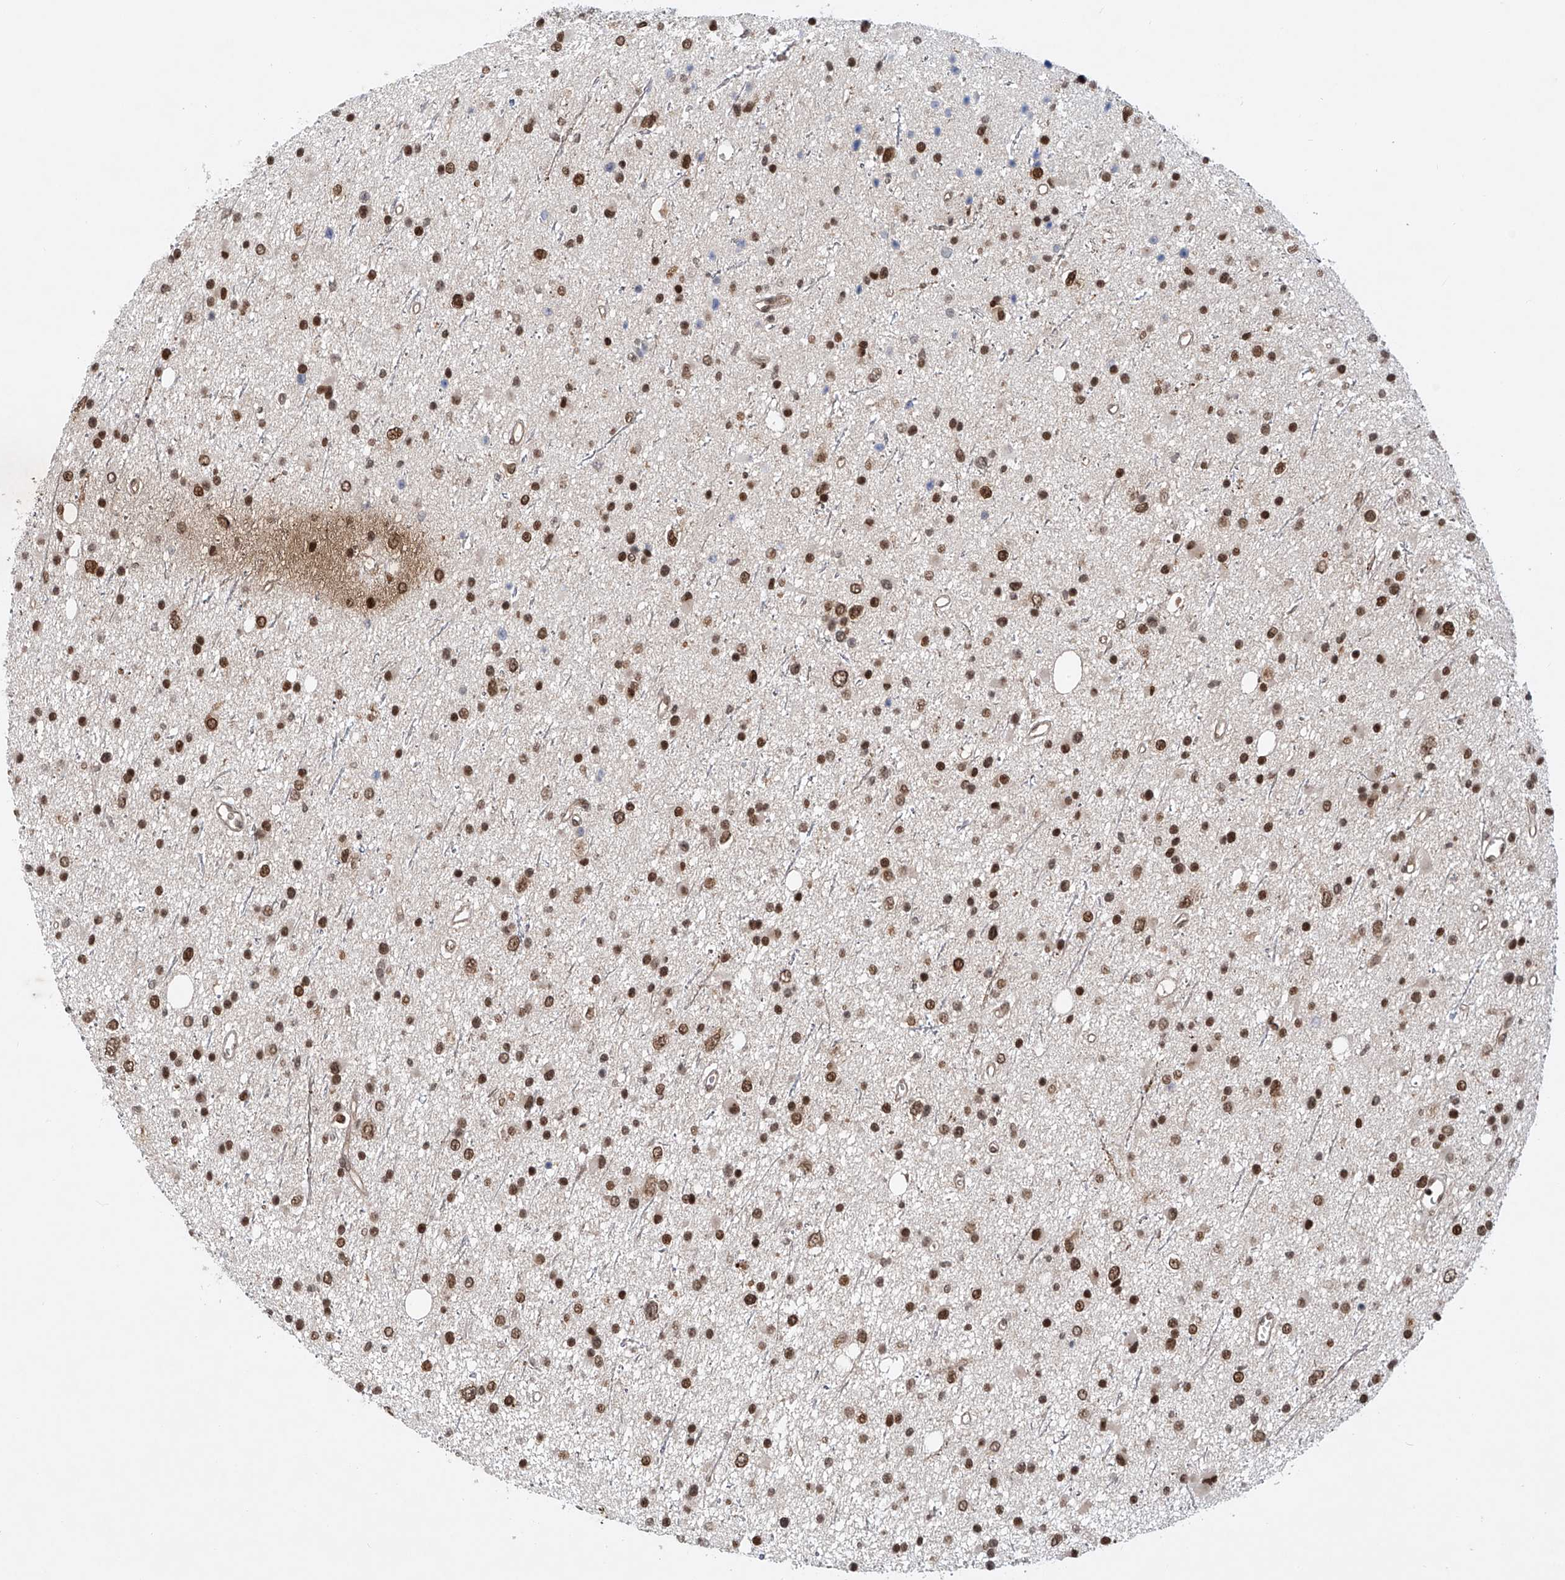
{"staining": {"intensity": "moderate", "quantity": "25%-75%", "location": "nuclear"}, "tissue": "glioma", "cell_type": "Tumor cells", "image_type": "cancer", "snomed": [{"axis": "morphology", "description": "Glioma, malignant, Low grade"}, {"axis": "topography", "description": "Cerebral cortex"}], "caption": "Protein staining by immunohistochemistry reveals moderate nuclear positivity in about 25%-75% of tumor cells in glioma.", "gene": "ZNF470", "patient": {"sex": "female", "age": 39}}